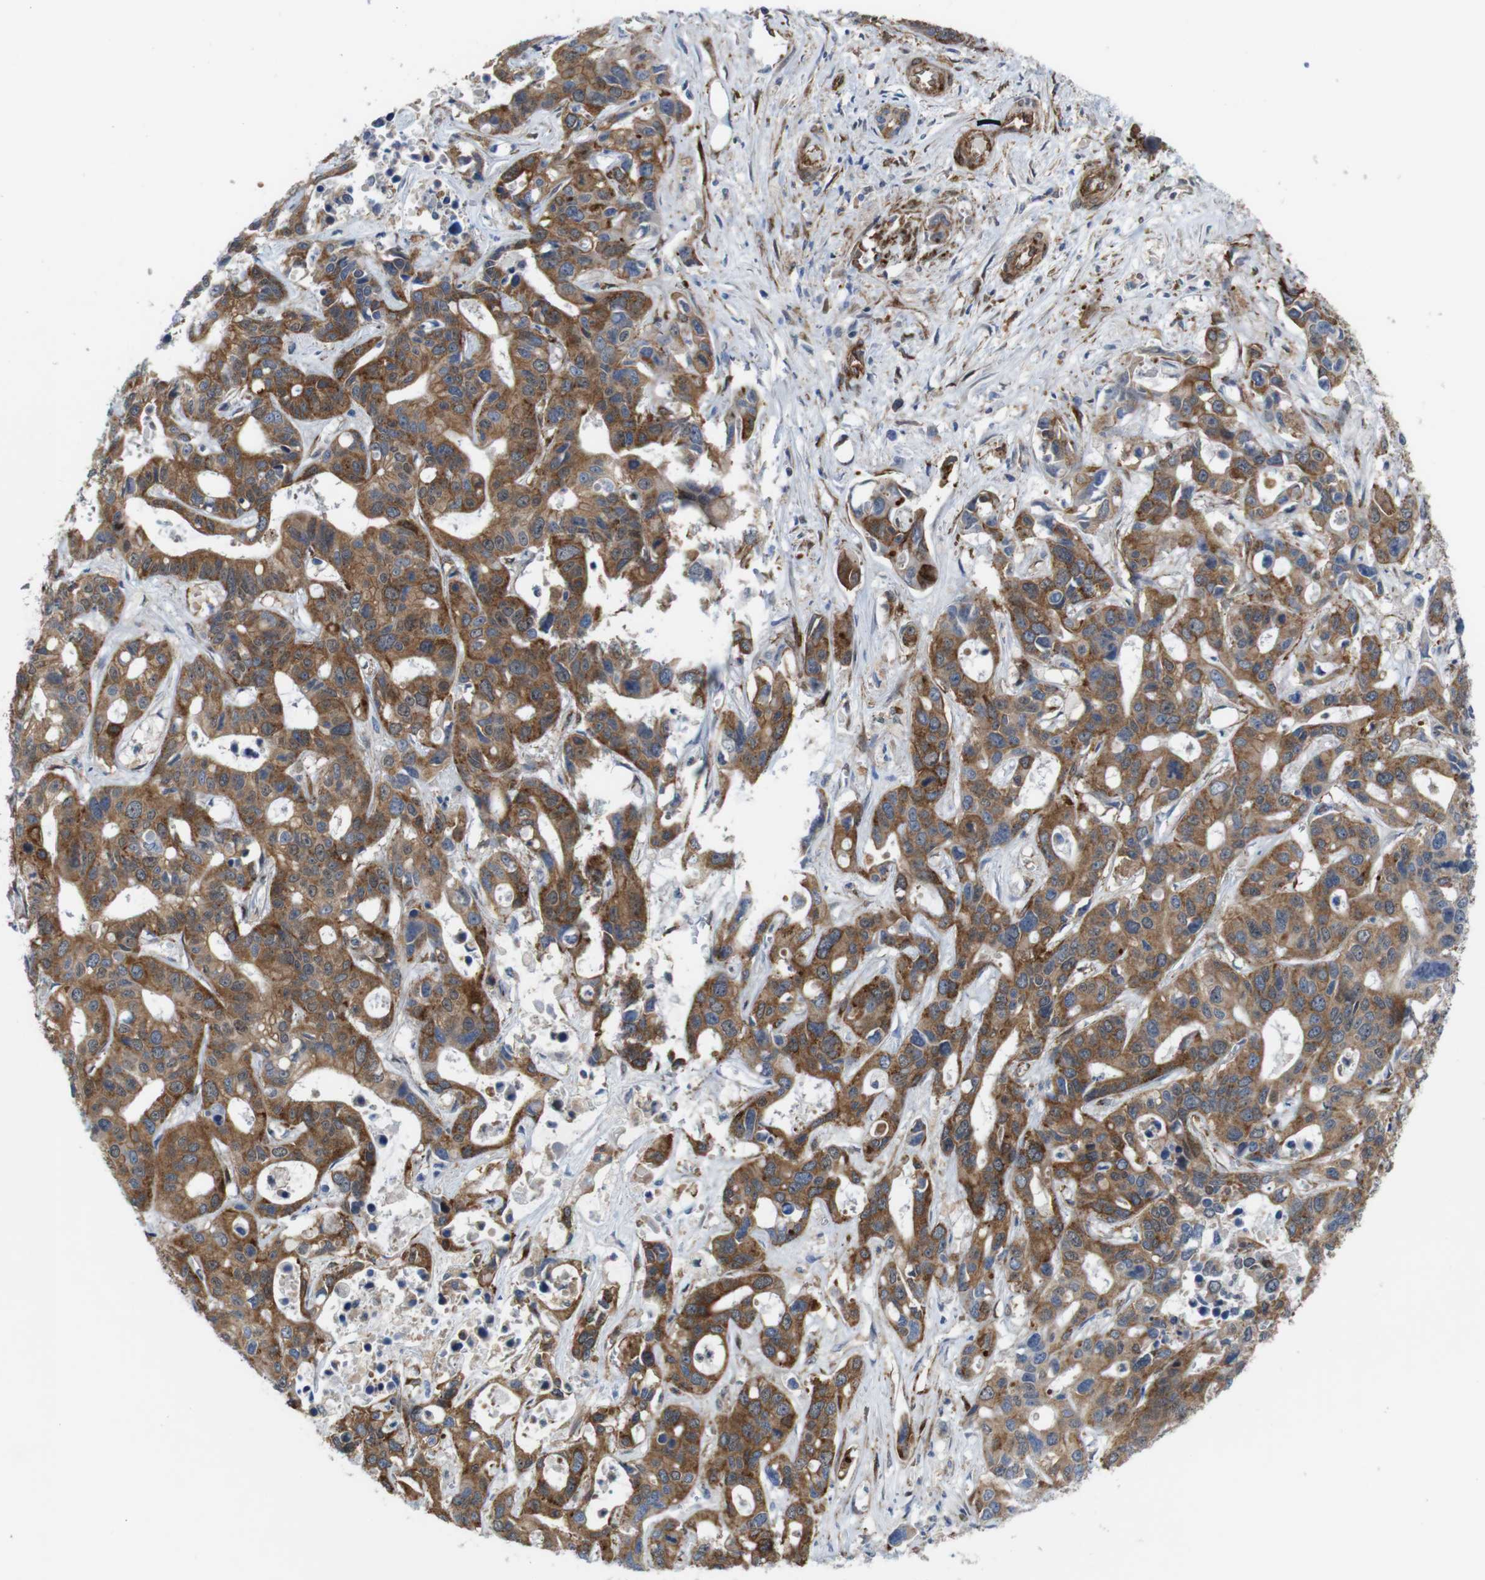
{"staining": {"intensity": "strong", "quantity": ">75%", "location": "cytoplasmic/membranous"}, "tissue": "liver cancer", "cell_type": "Tumor cells", "image_type": "cancer", "snomed": [{"axis": "morphology", "description": "Cholangiocarcinoma"}, {"axis": "topography", "description": "Liver"}], "caption": "The image reveals staining of cholangiocarcinoma (liver), revealing strong cytoplasmic/membranous protein expression (brown color) within tumor cells. The staining is performed using DAB brown chromogen to label protein expression. The nuclei are counter-stained blue using hematoxylin.", "gene": "PTGER4", "patient": {"sex": "female", "age": 65}}